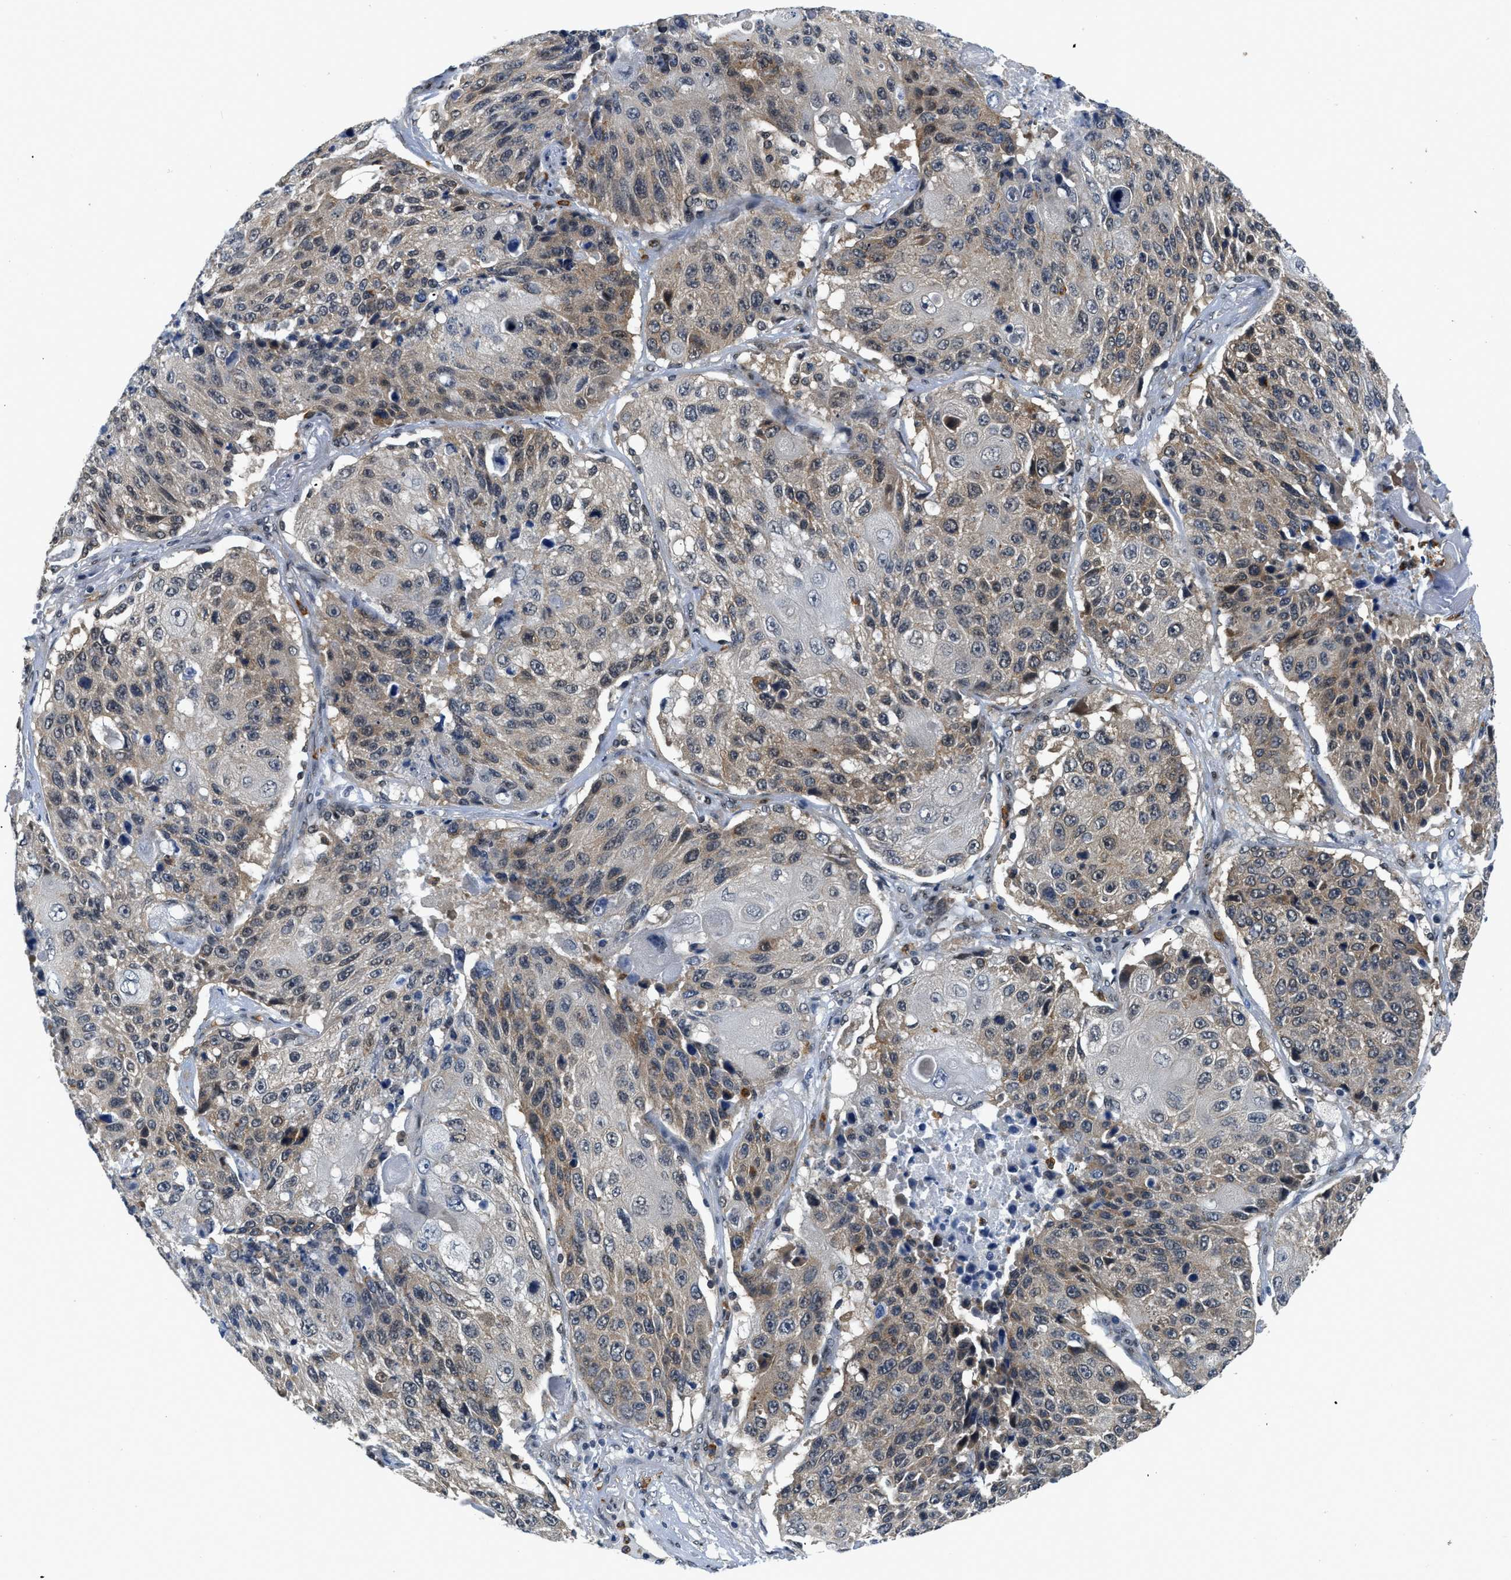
{"staining": {"intensity": "moderate", "quantity": "25%-75%", "location": "cytoplasmic/membranous"}, "tissue": "lung cancer", "cell_type": "Tumor cells", "image_type": "cancer", "snomed": [{"axis": "morphology", "description": "Squamous cell carcinoma, NOS"}, {"axis": "topography", "description": "Lung"}], "caption": "Tumor cells display moderate cytoplasmic/membranous staining in about 25%-75% of cells in squamous cell carcinoma (lung).", "gene": "SMAD4", "patient": {"sex": "male", "age": 61}}